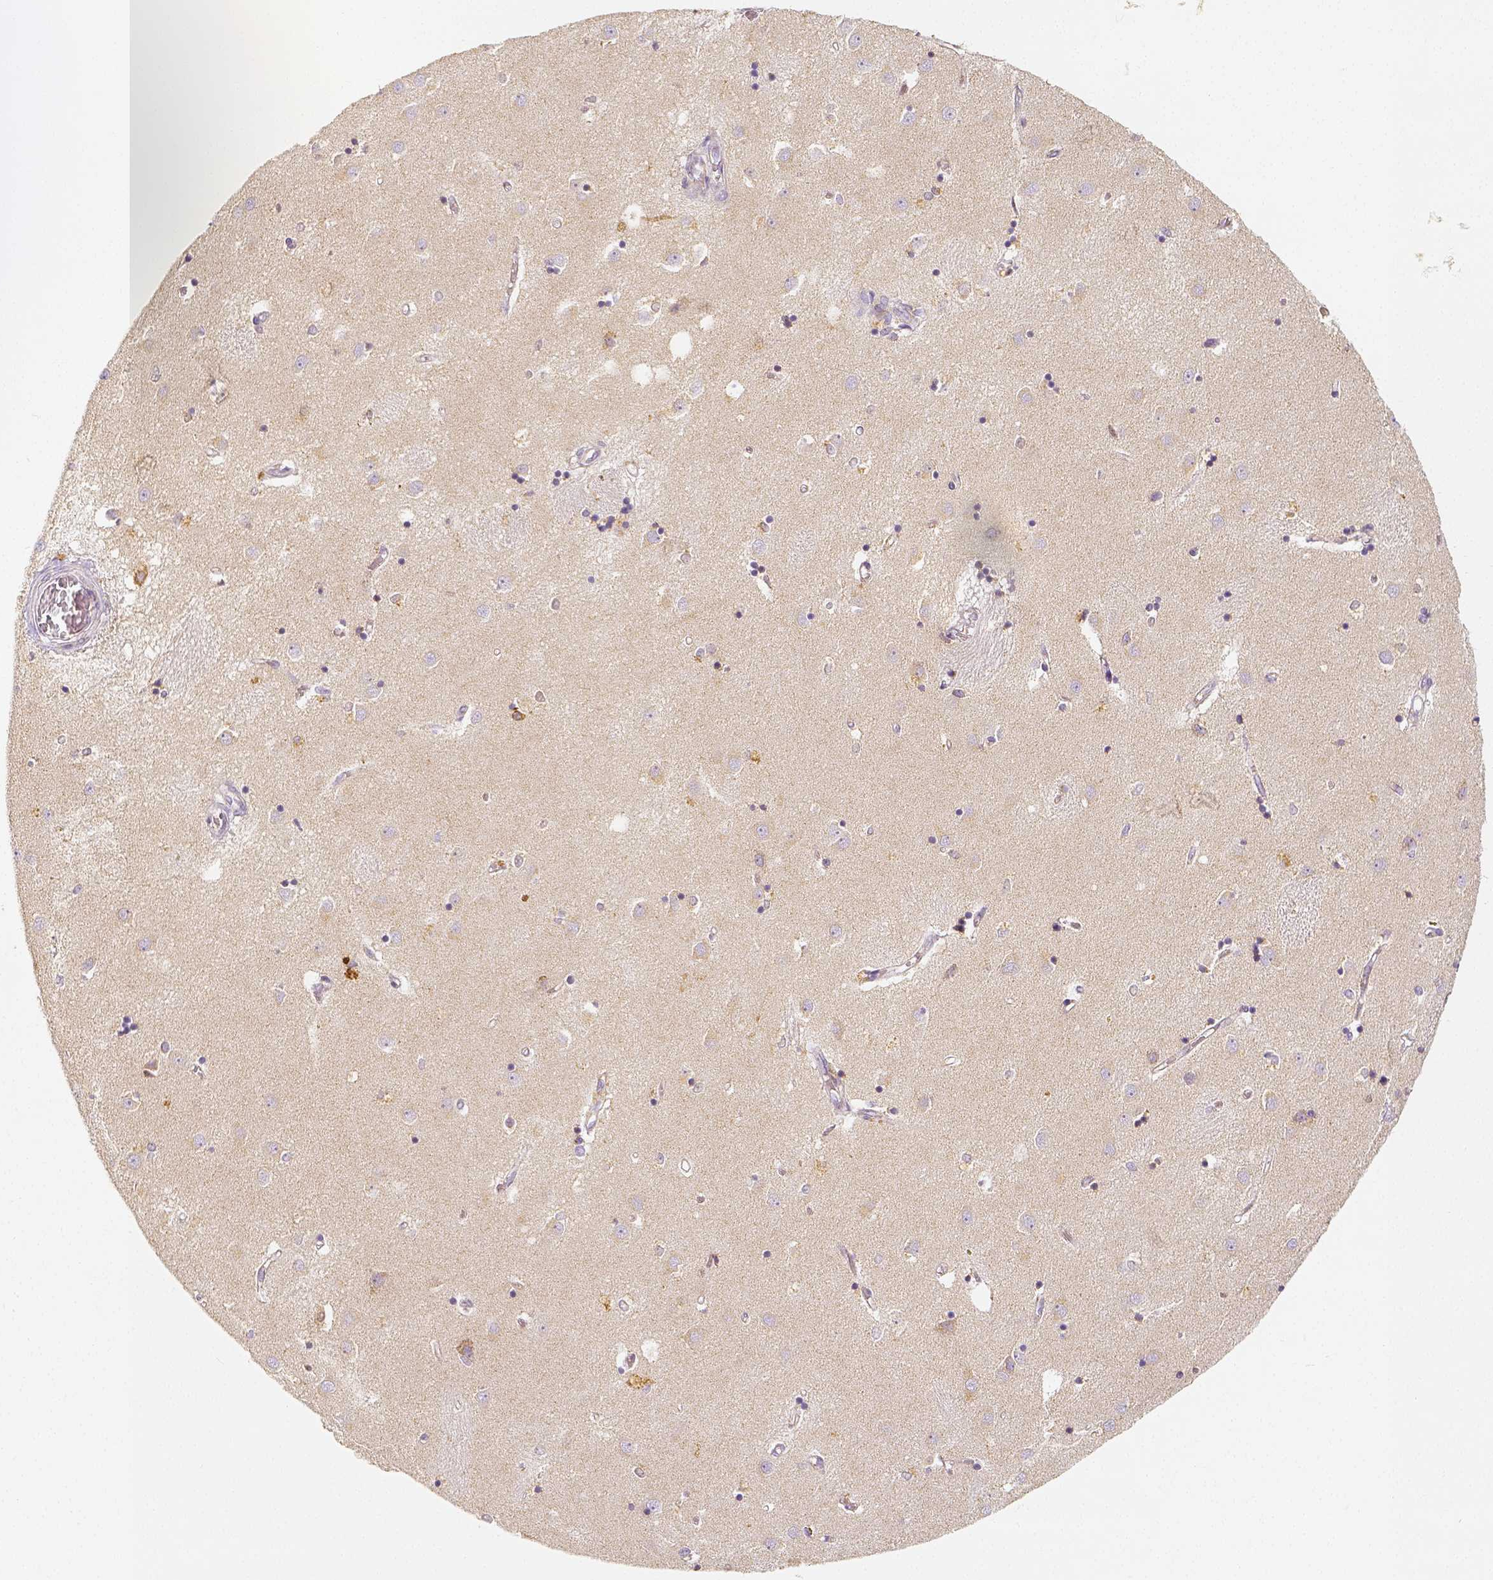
{"staining": {"intensity": "moderate", "quantity": "<25%", "location": "cytoplasmic/membranous"}, "tissue": "caudate", "cell_type": "Glial cells", "image_type": "normal", "snomed": [{"axis": "morphology", "description": "Normal tissue, NOS"}, {"axis": "topography", "description": "Lateral ventricle wall"}], "caption": "Protein expression analysis of normal human caudate reveals moderate cytoplasmic/membranous expression in about <25% of glial cells.", "gene": "PGAM5", "patient": {"sex": "male", "age": 54}}